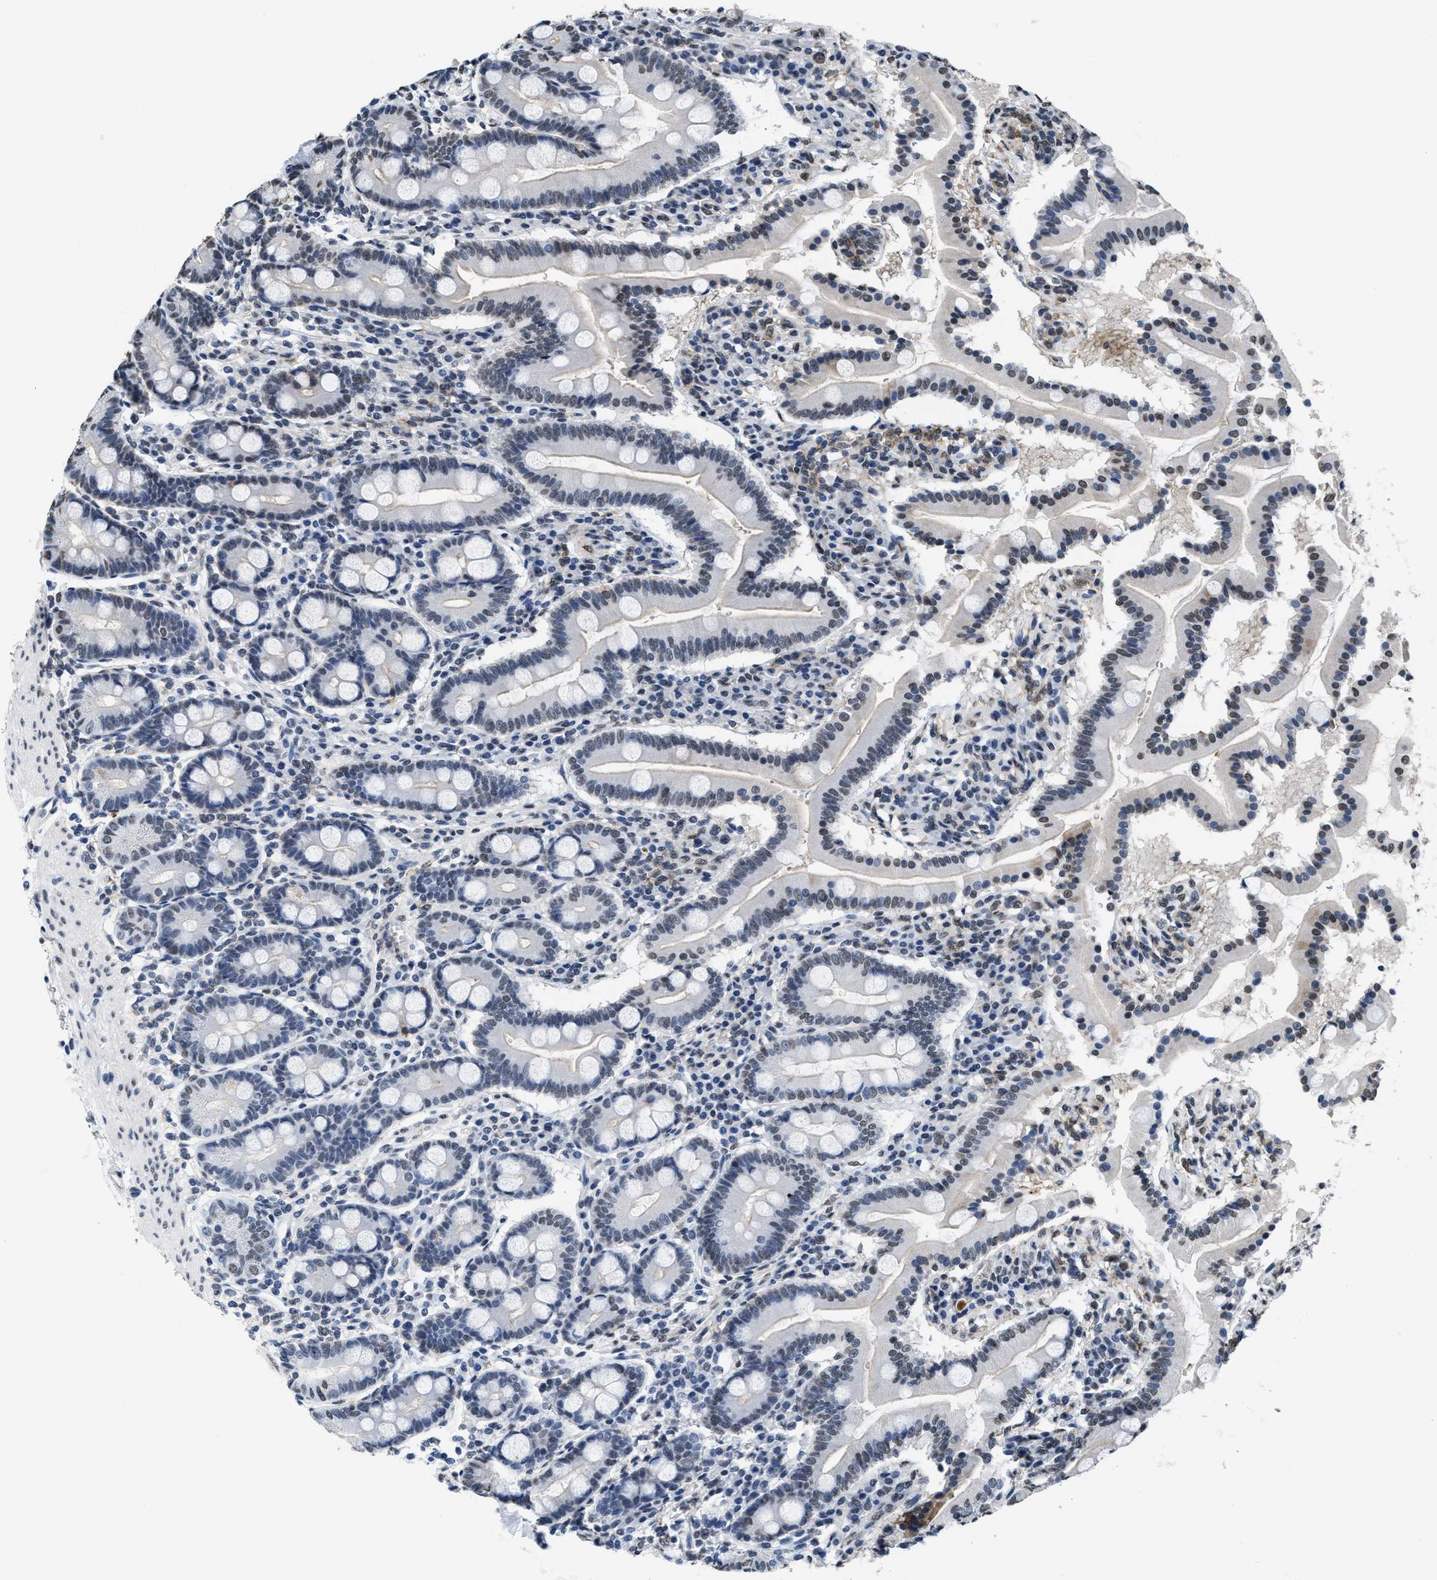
{"staining": {"intensity": "moderate", "quantity": "<25%", "location": "nuclear"}, "tissue": "duodenum", "cell_type": "Glandular cells", "image_type": "normal", "snomed": [{"axis": "morphology", "description": "Normal tissue, NOS"}, {"axis": "topography", "description": "Duodenum"}], "caption": "IHC photomicrograph of benign human duodenum stained for a protein (brown), which exhibits low levels of moderate nuclear positivity in about <25% of glandular cells.", "gene": "SUPT16H", "patient": {"sex": "male", "age": 50}}